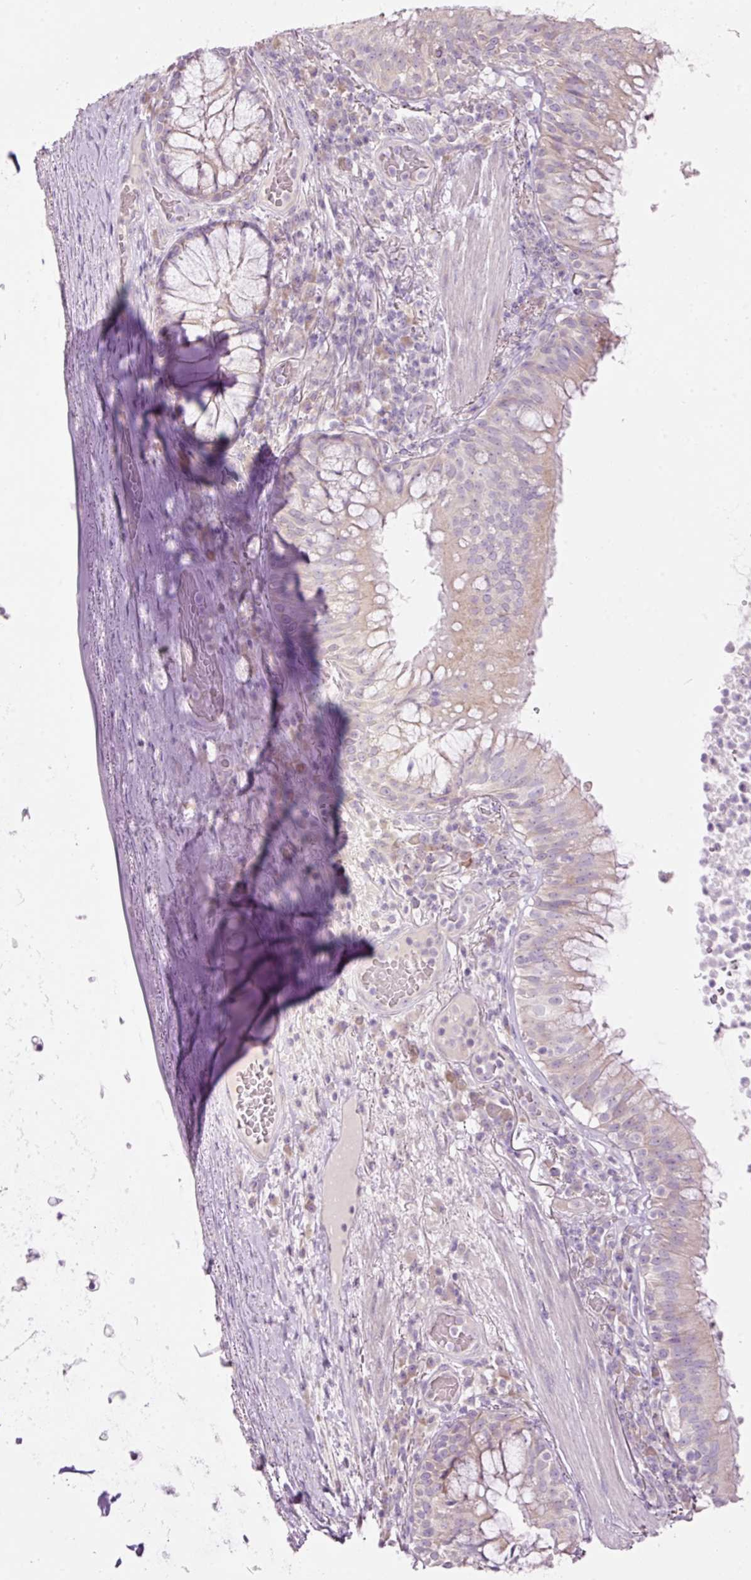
{"staining": {"intensity": "weak", "quantity": "25%-75%", "location": "cytoplasmic/membranous"}, "tissue": "bronchus", "cell_type": "Respiratory epithelial cells", "image_type": "normal", "snomed": [{"axis": "morphology", "description": "Normal tissue, NOS"}, {"axis": "topography", "description": "Cartilage tissue"}, {"axis": "topography", "description": "Bronchus"}], "caption": "Protein expression analysis of unremarkable bronchus displays weak cytoplasmic/membranous staining in about 25%-75% of respiratory epithelial cells.", "gene": "RSPO2", "patient": {"sex": "male", "age": 56}}